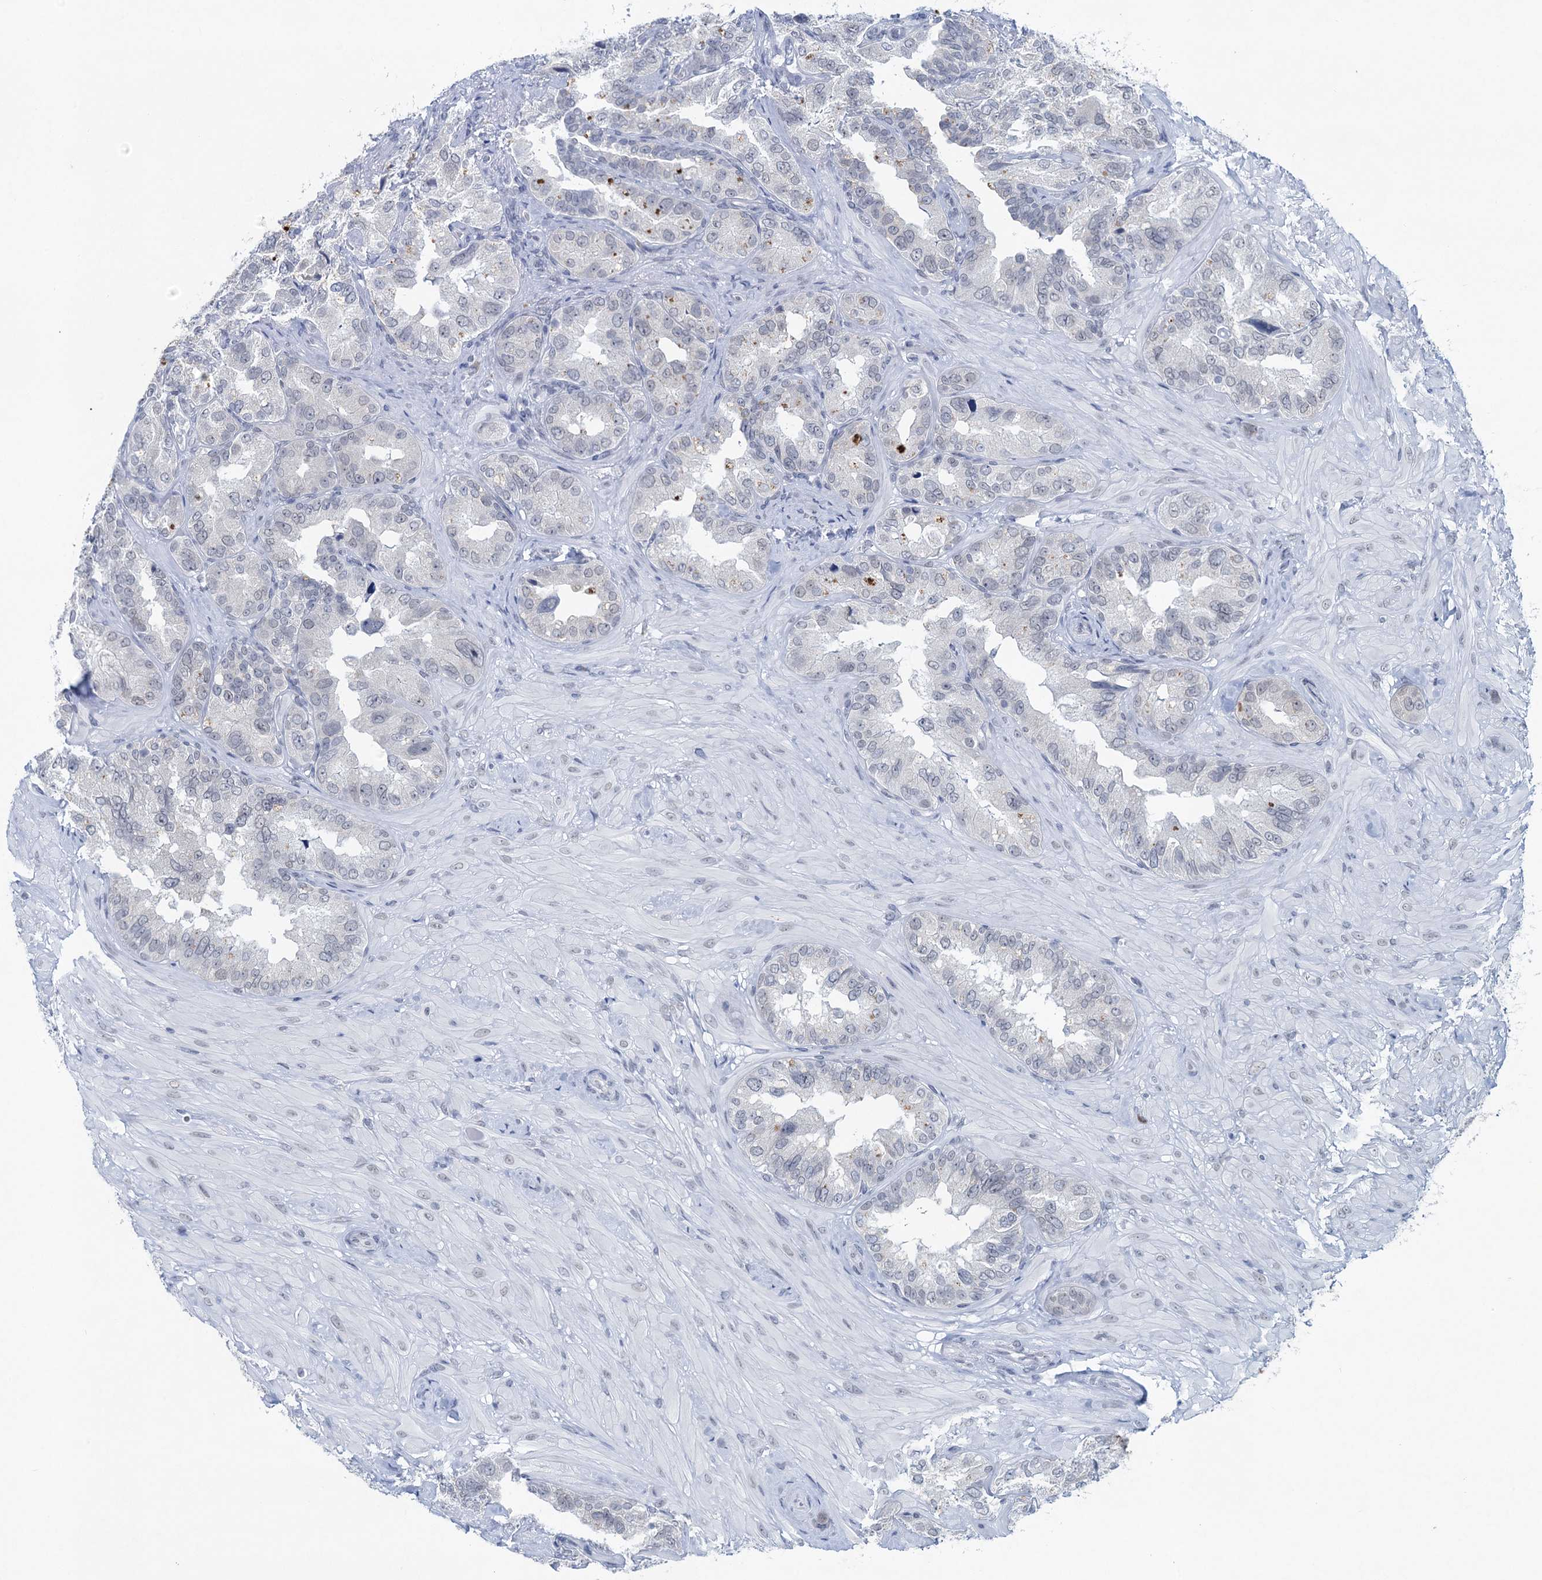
{"staining": {"intensity": "negative", "quantity": "none", "location": "none"}, "tissue": "seminal vesicle", "cell_type": "Glandular cells", "image_type": "normal", "snomed": [{"axis": "morphology", "description": "Normal tissue, NOS"}, {"axis": "topography", "description": "Seminal veicle"}, {"axis": "topography", "description": "Peripheral nerve tissue"}], "caption": "Benign seminal vesicle was stained to show a protein in brown. There is no significant staining in glandular cells. Nuclei are stained in blue.", "gene": "ENSG00000230707", "patient": {"sex": "male", "age": 67}}